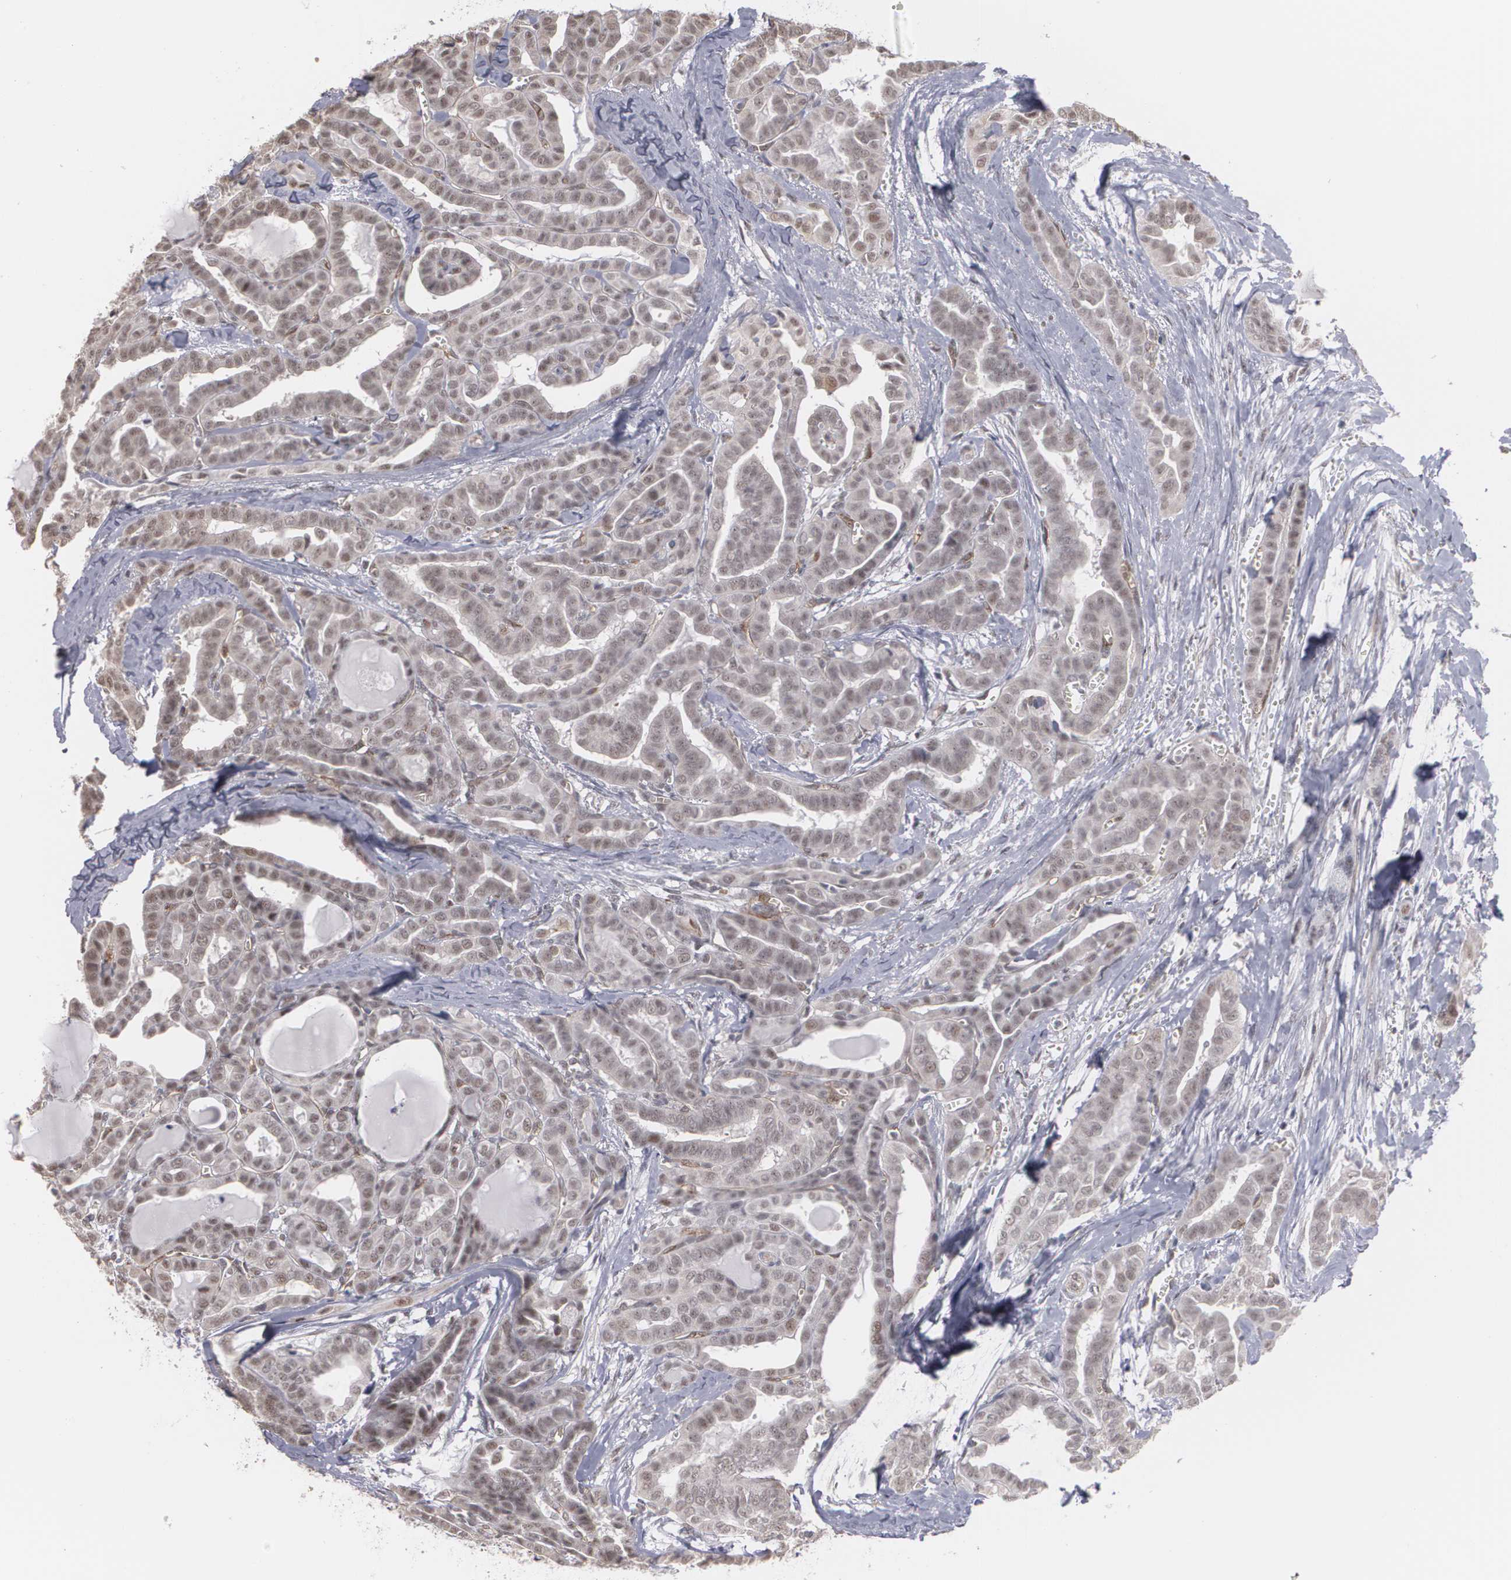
{"staining": {"intensity": "weak", "quantity": "25%-75%", "location": "nuclear"}, "tissue": "thyroid cancer", "cell_type": "Tumor cells", "image_type": "cancer", "snomed": [{"axis": "morphology", "description": "Carcinoma, NOS"}, {"axis": "topography", "description": "Thyroid gland"}], "caption": "An image of human thyroid cancer stained for a protein displays weak nuclear brown staining in tumor cells.", "gene": "ZNF75A", "patient": {"sex": "female", "age": 91}}